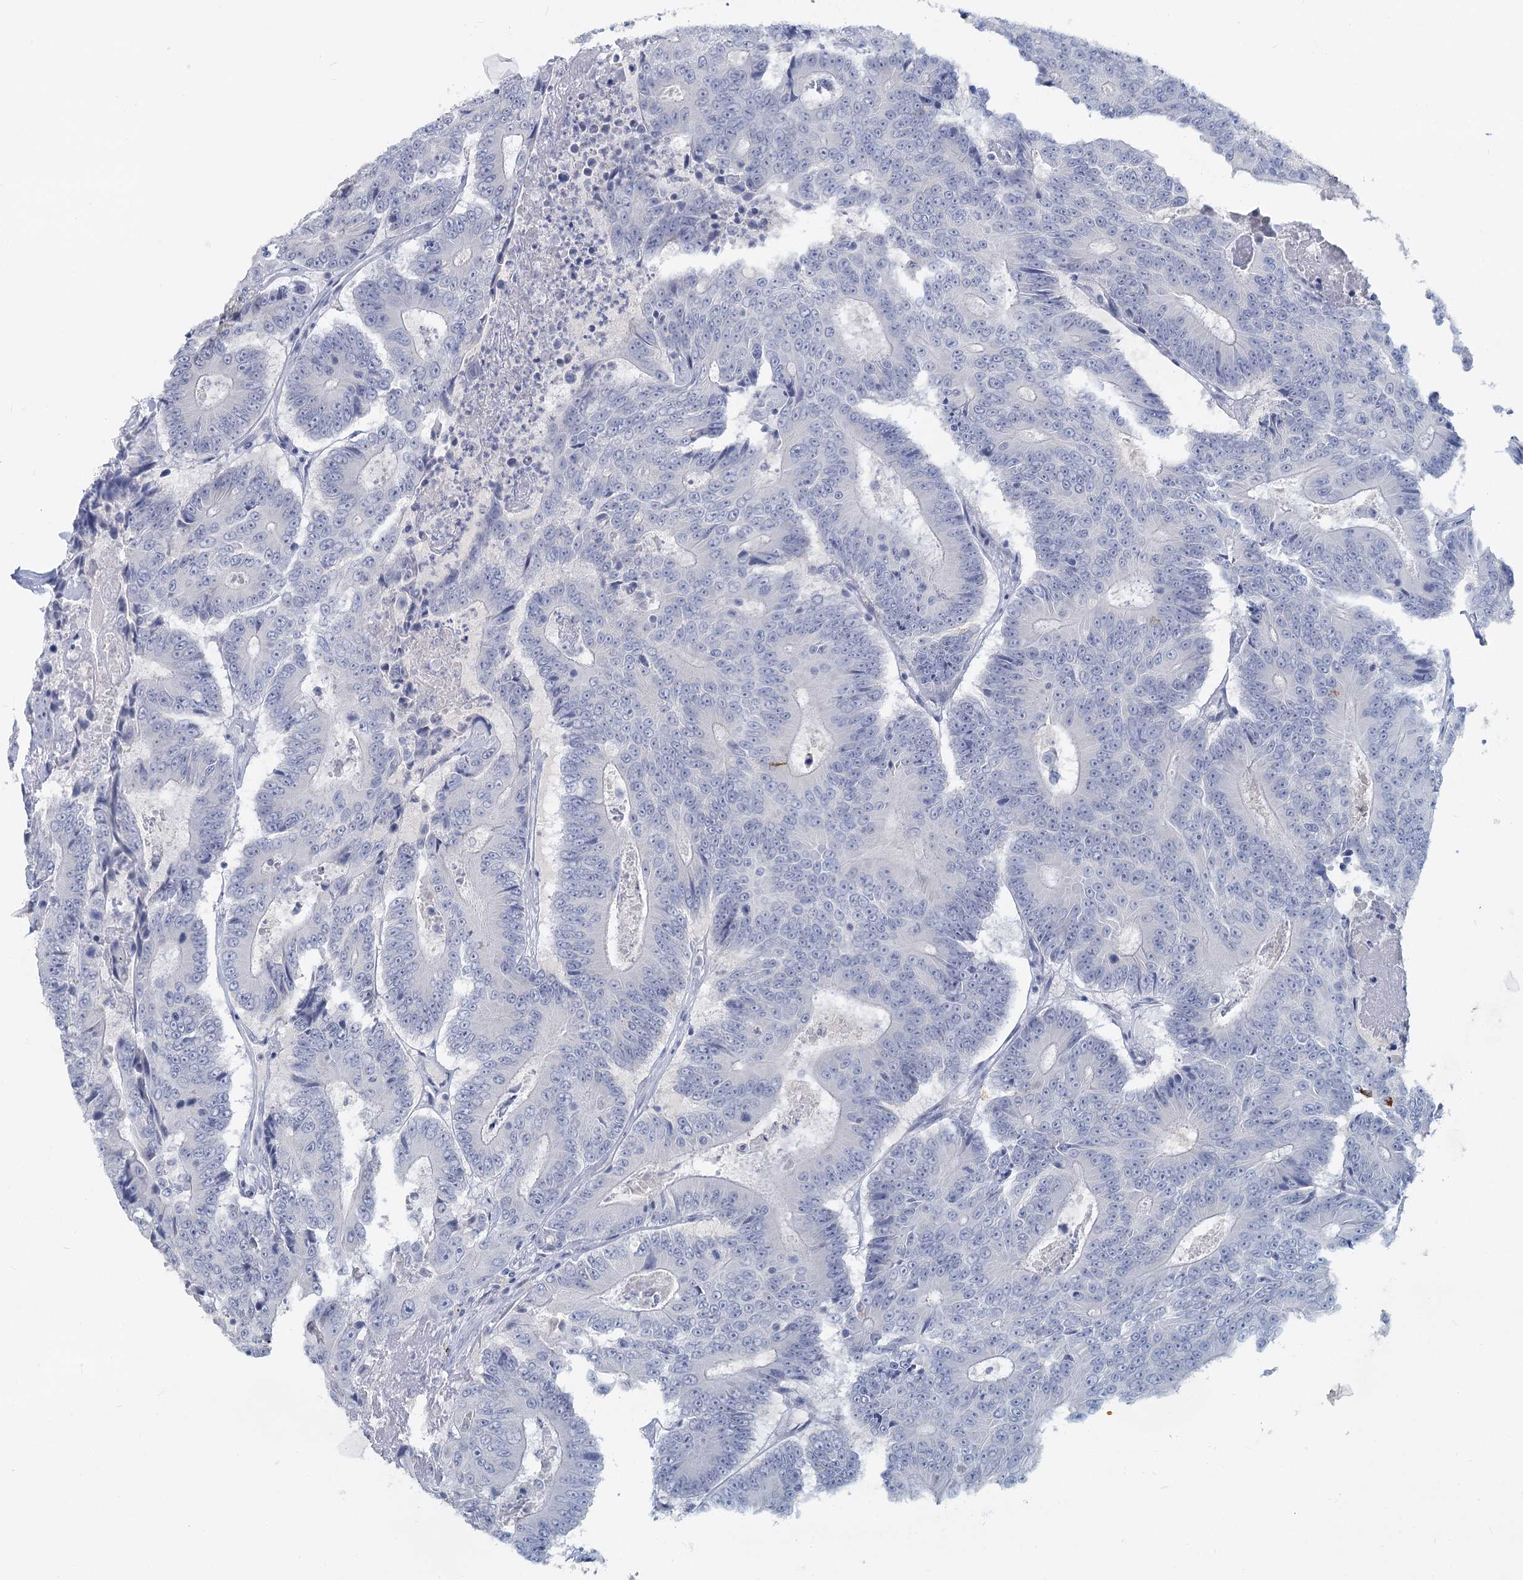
{"staining": {"intensity": "negative", "quantity": "none", "location": "none"}, "tissue": "colorectal cancer", "cell_type": "Tumor cells", "image_type": "cancer", "snomed": [{"axis": "morphology", "description": "Adenocarcinoma, NOS"}, {"axis": "topography", "description": "Colon"}], "caption": "An immunohistochemistry image of colorectal adenocarcinoma is shown. There is no staining in tumor cells of colorectal adenocarcinoma.", "gene": "CHGA", "patient": {"sex": "male", "age": 83}}